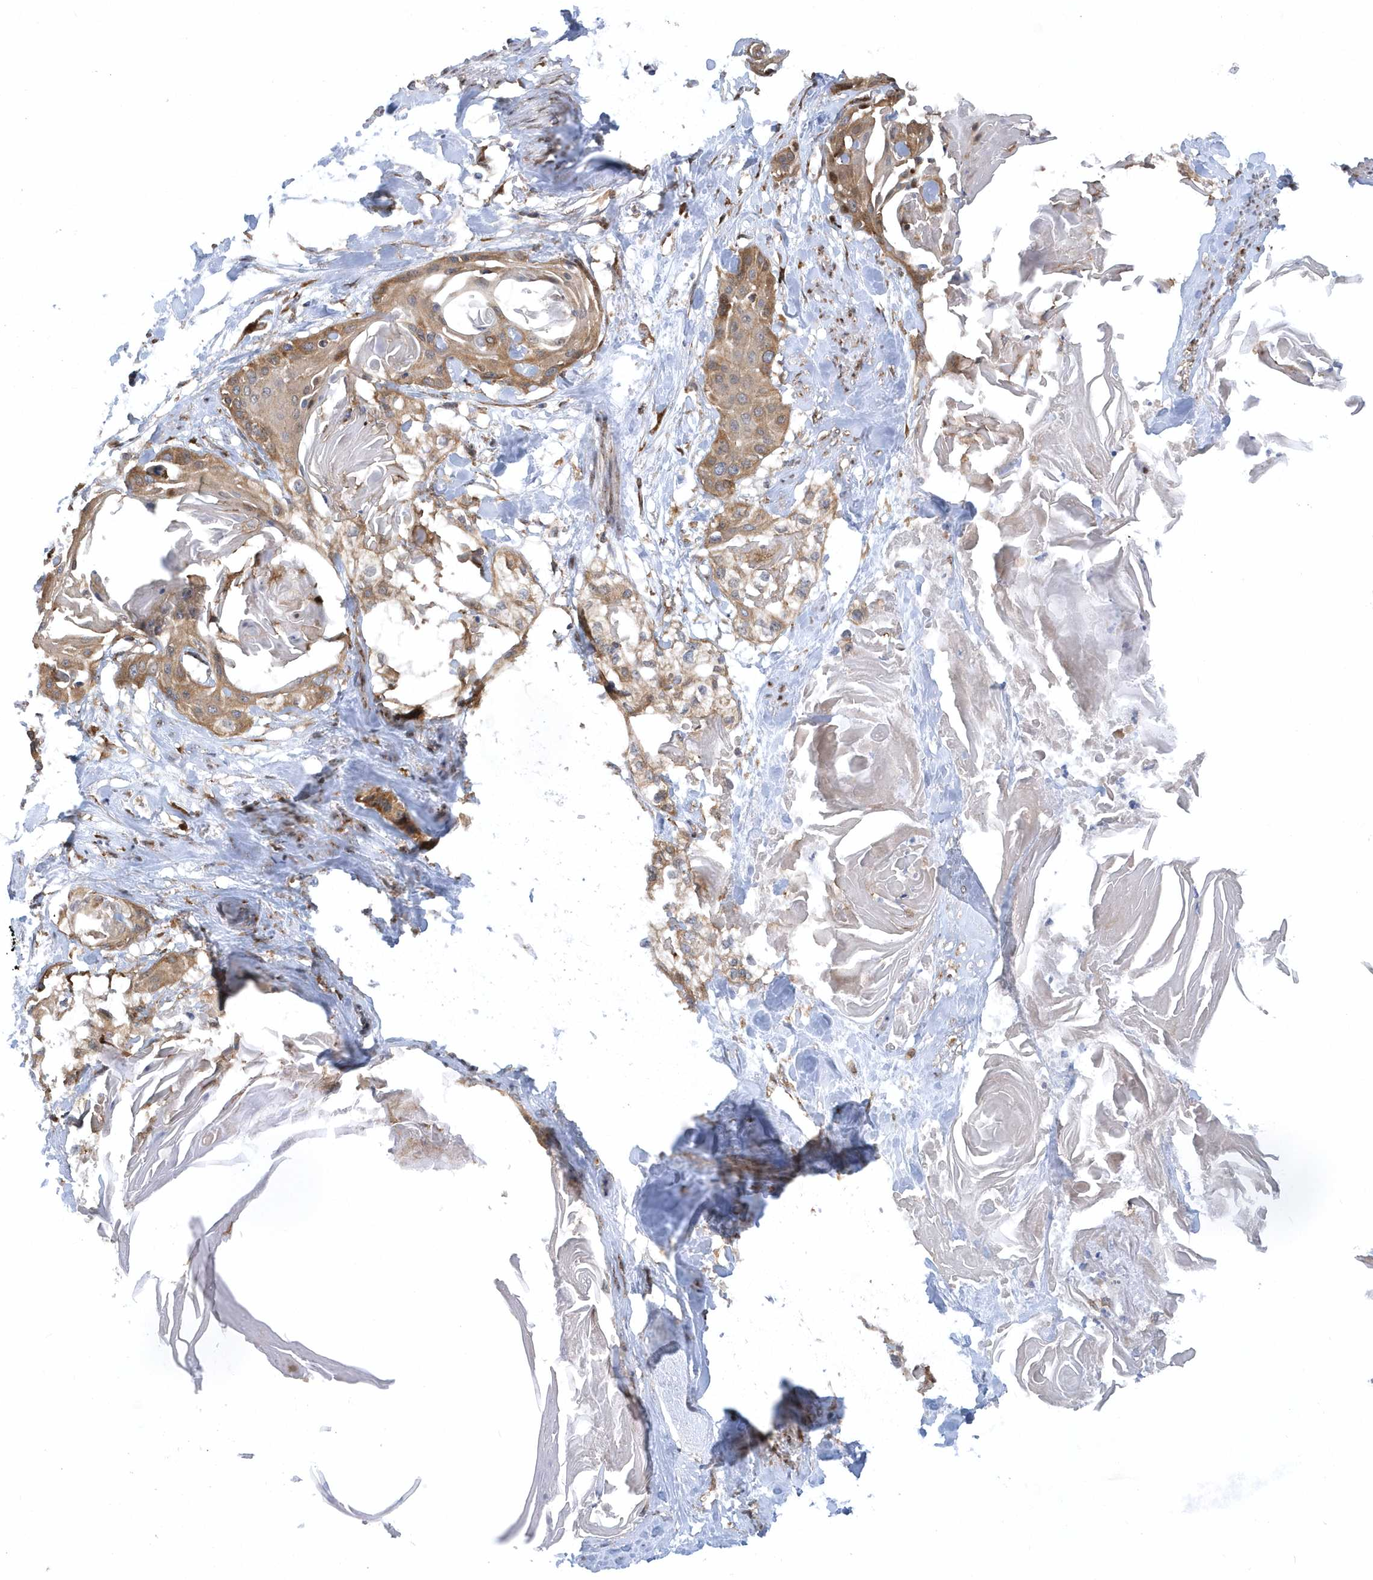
{"staining": {"intensity": "moderate", "quantity": ">75%", "location": "cytoplasmic/membranous"}, "tissue": "cervical cancer", "cell_type": "Tumor cells", "image_type": "cancer", "snomed": [{"axis": "morphology", "description": "Squamous cell carcinoma, NOS"}, {"axis": "topography", "description": "Cervix"}], "caption": "A histopathology image of squamous cell carcinoma (cervical) stained for a protein shows moderate cytoplasmic/membranous brown staining in tumor cells.", "gene": "PHF1", "patient": {"sex": "female", "age": 57}}